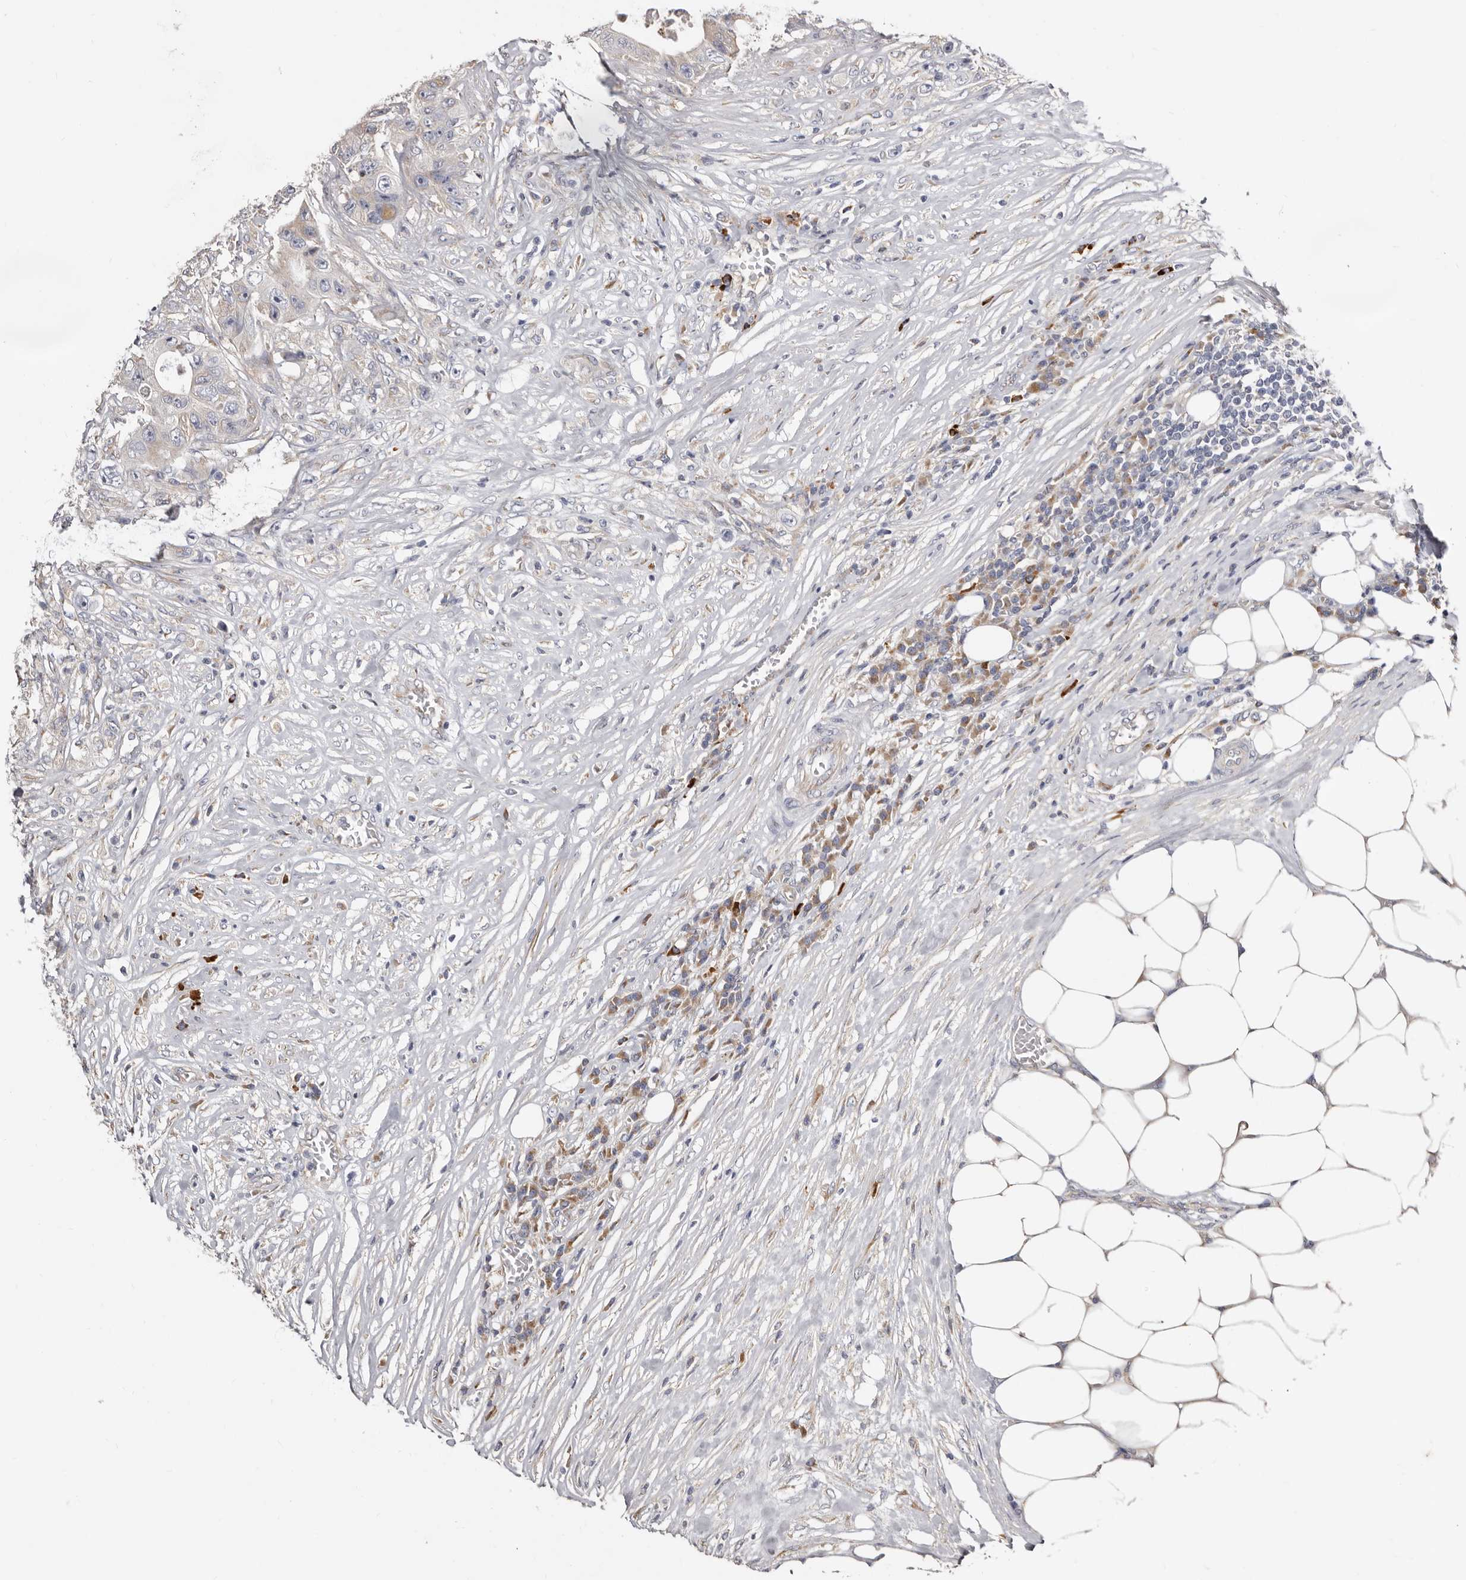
{"staining": {"intensity": "weak", "quantity": "<25%", "location": "cytoplasmic/membranous"}, "tissue": "colorectal cancer", "cell_type": "Tumor cells", "image_type": "cancer", "snomed": [{"axis": "morphology", "description": "Adenocarcinoma, NOS"}, {"axis": "topography", "description": "Colon"}], "caption": "Colorectal adenocarcinoma stained for a protein using immunohistochemistry shows no staining tumor cells.", "gene": "ASIC5", "patient": {"sex": "female", "age": 46}}